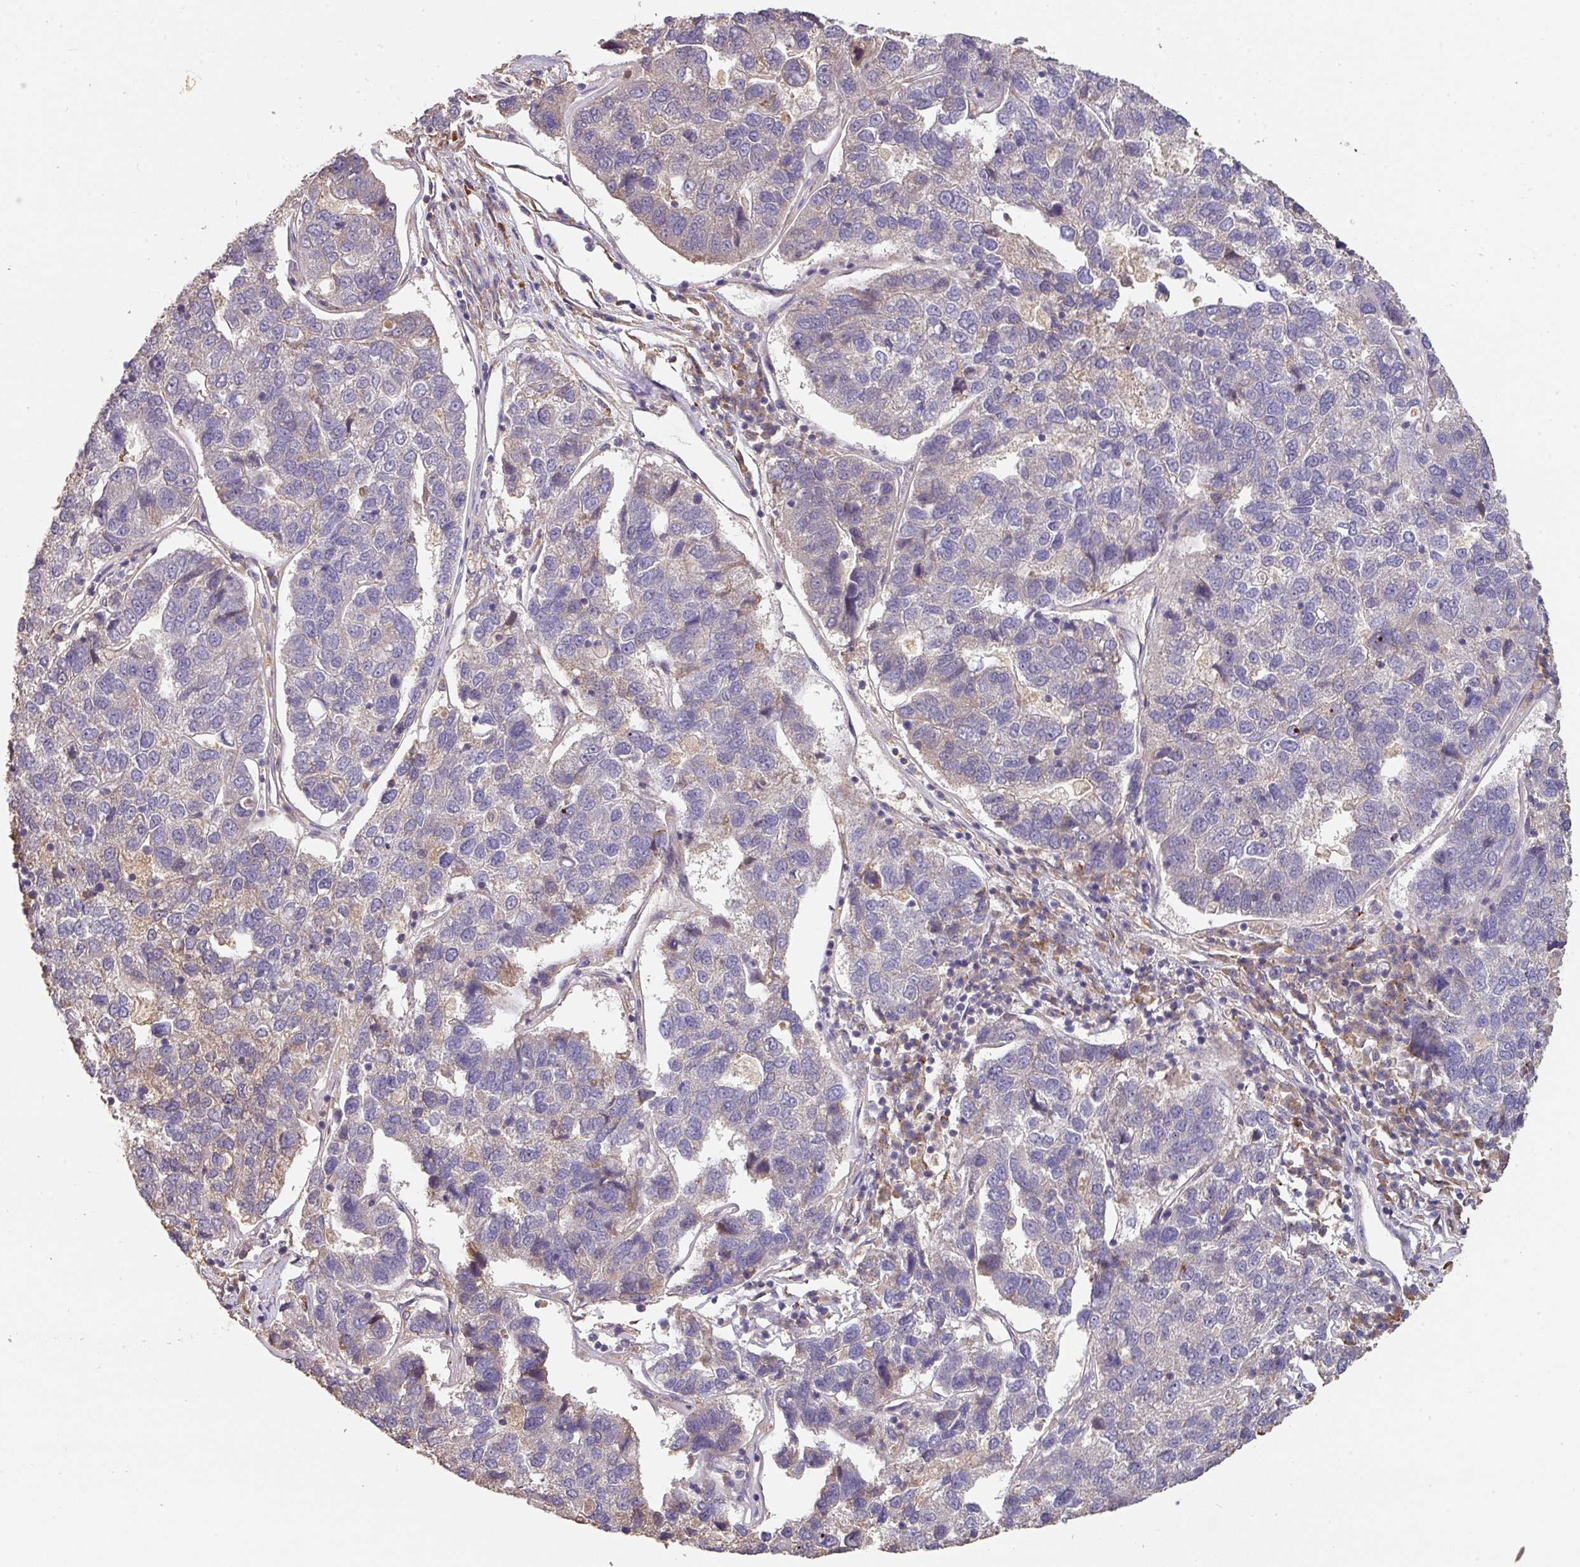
{"staining": {"intensity": "negative", "quantity": "none", "location": "none"}, "tissue": "pancreatic cancer", "cell_type": "Tumor cells", "image_type": "cancer", "snomed": [{"axis": "morphology", "description": "Adenocarcinoma, NOS"}, {"axis": "topography", "description": "Pancreas"}], "caption": "A histopathology image of pancreatic cancer (adenocarcinoma) stained for a protein demonstrates no brown staining in tumor cells.", "gene": "ACVR2B", "patient": {"sex": "female", "age": 61}}